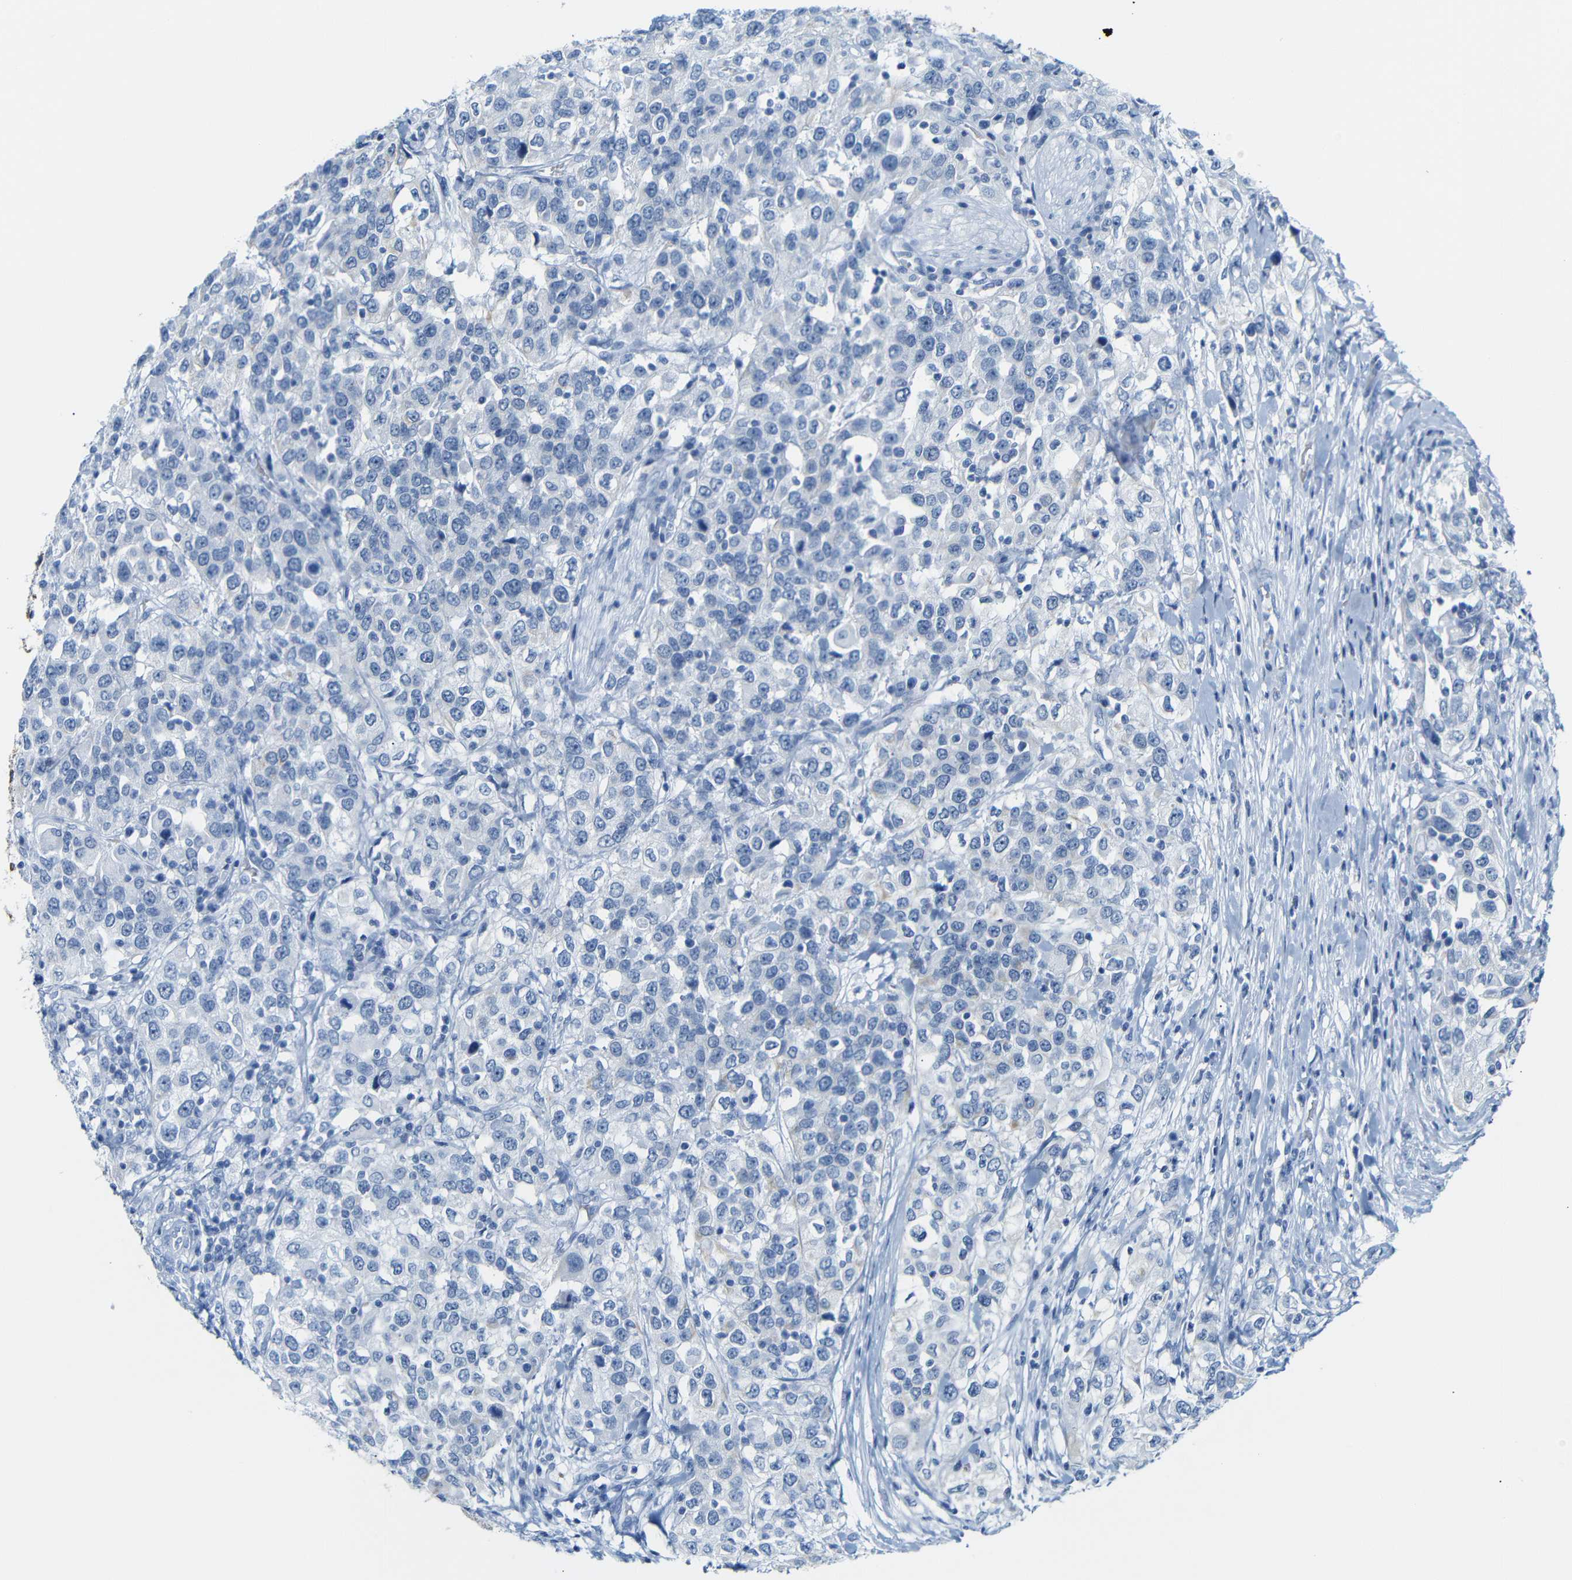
{"staining": {"intensity": "negative", "quantity": "none", "location": "none"}, "tissue": "urothelial cancer", "cell_type": "Tumor cells", "image_type": "cancer", "snomed": [{"axis": "morphology", "description": "Urothelial carcinoma, High grade"}, {"axis": "topography", "description": "Urinary bladder"}], "caption": "This photomicrograph is of urothelial cancer stained with immunohistochemistry to label a protein in brown with the nuclei are counter-stained blue. There is no expression in tumor cells.", "gene": "DYNAP", "patient": {"sex": "female", "age": 80}}